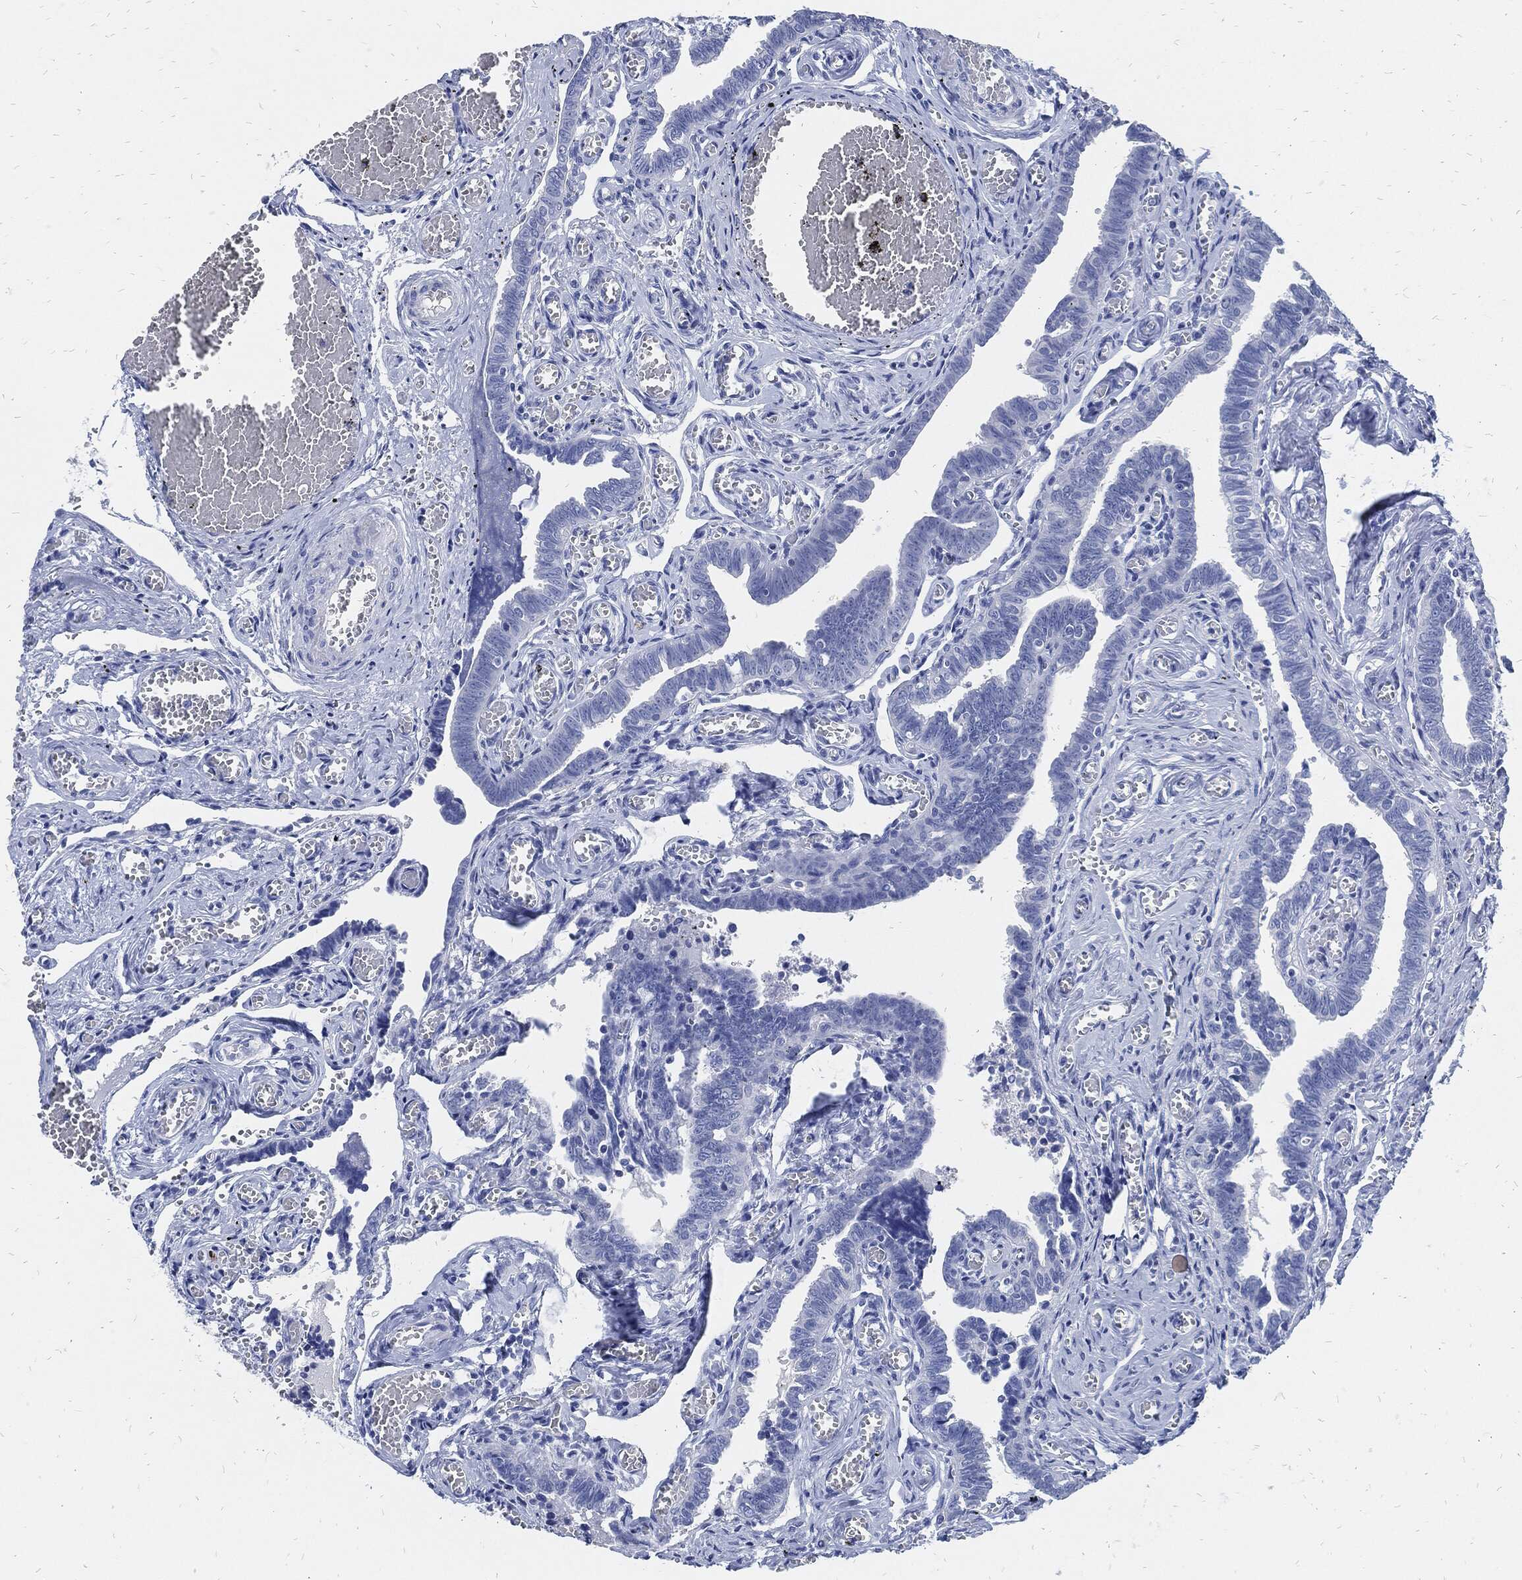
{"staining": {"intensity": "negative", "quantity": "none", "location": "none"}, "tissue": "fallopian tube", "cell_type": "Glandular cells", "image_type": "normal", "snomed": [{"axis": "morphology", "description": "Normal tissue, NOS"}, {"axis": "topography", "description": "Vascular tissue"}, {"axis": "topography", "description": "Fallopian tube"}], "caption": "Immunohistochemical staining of benign fallopian tube reveals no significant positivity in glandular cells. The staining is performed using DAB brown chromogen with nuclei counter-stained in using hematoxylin.", "gene": "FABP4", "patient": {"sex": "female", "age": 67}}